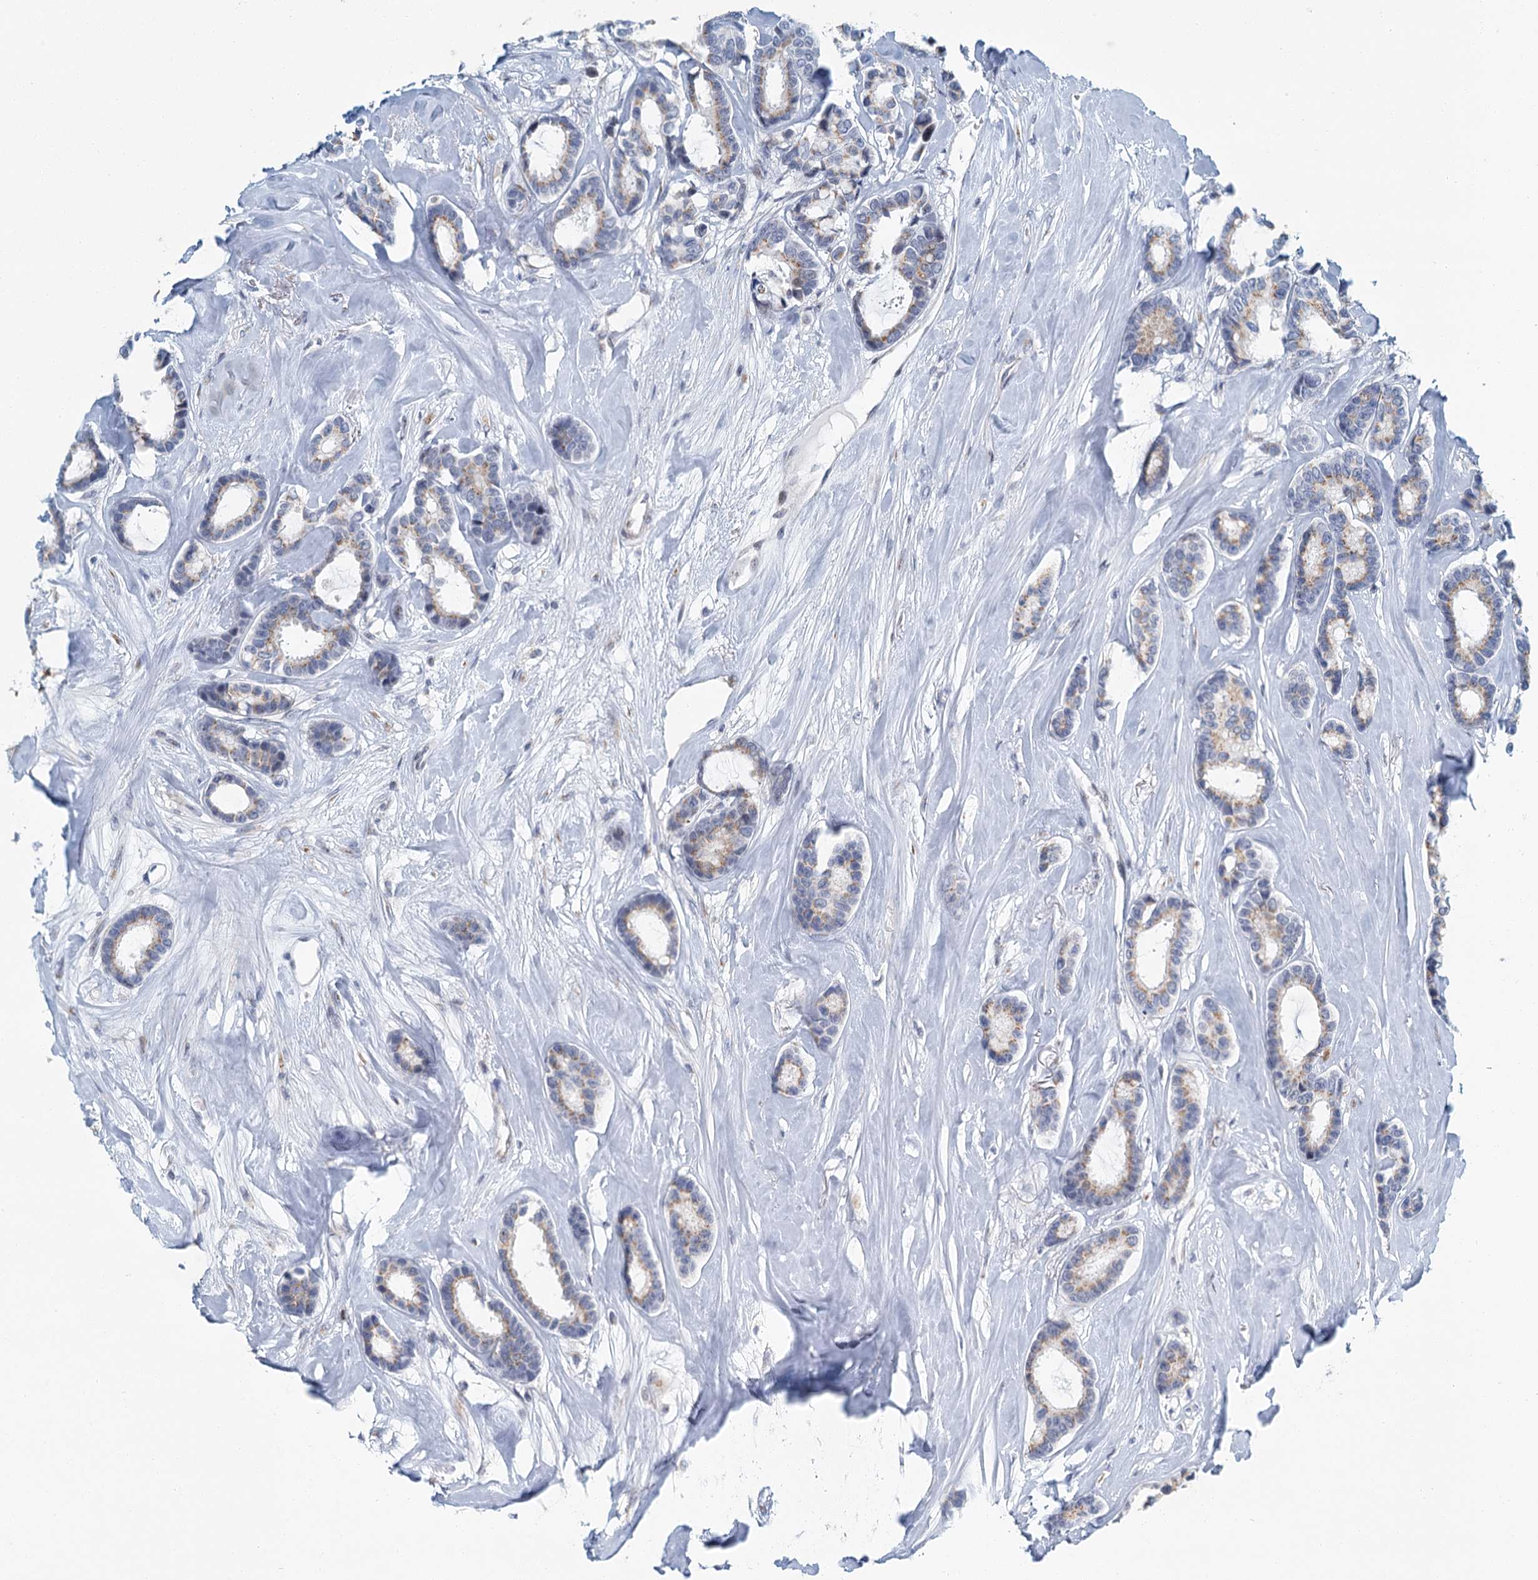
{"staining": {"intensity": "weak", "quantity": "25%-75%", "location": "cytoplasmic/membranous"}, "tissue": "breast cancer", "cell_type": "Tumor cells", "image_type": "cancer", "snomed": [{"axis": "morphology", "description": "Duct carcinoma"}, {"axis": "topography", "description": "Breast"}], "caption": "High-power microscopy captured an immunohistochemistry micrograph of breast intraductal carcinoma, revealing weak cytoplasmic/membranous positivity in about 25%-75% of tumor cells. The protein is shown in brown color, while the nuclei are stained blue.", "gene": "ZNF527", "patient": {"sex": "female", "age": 87}}